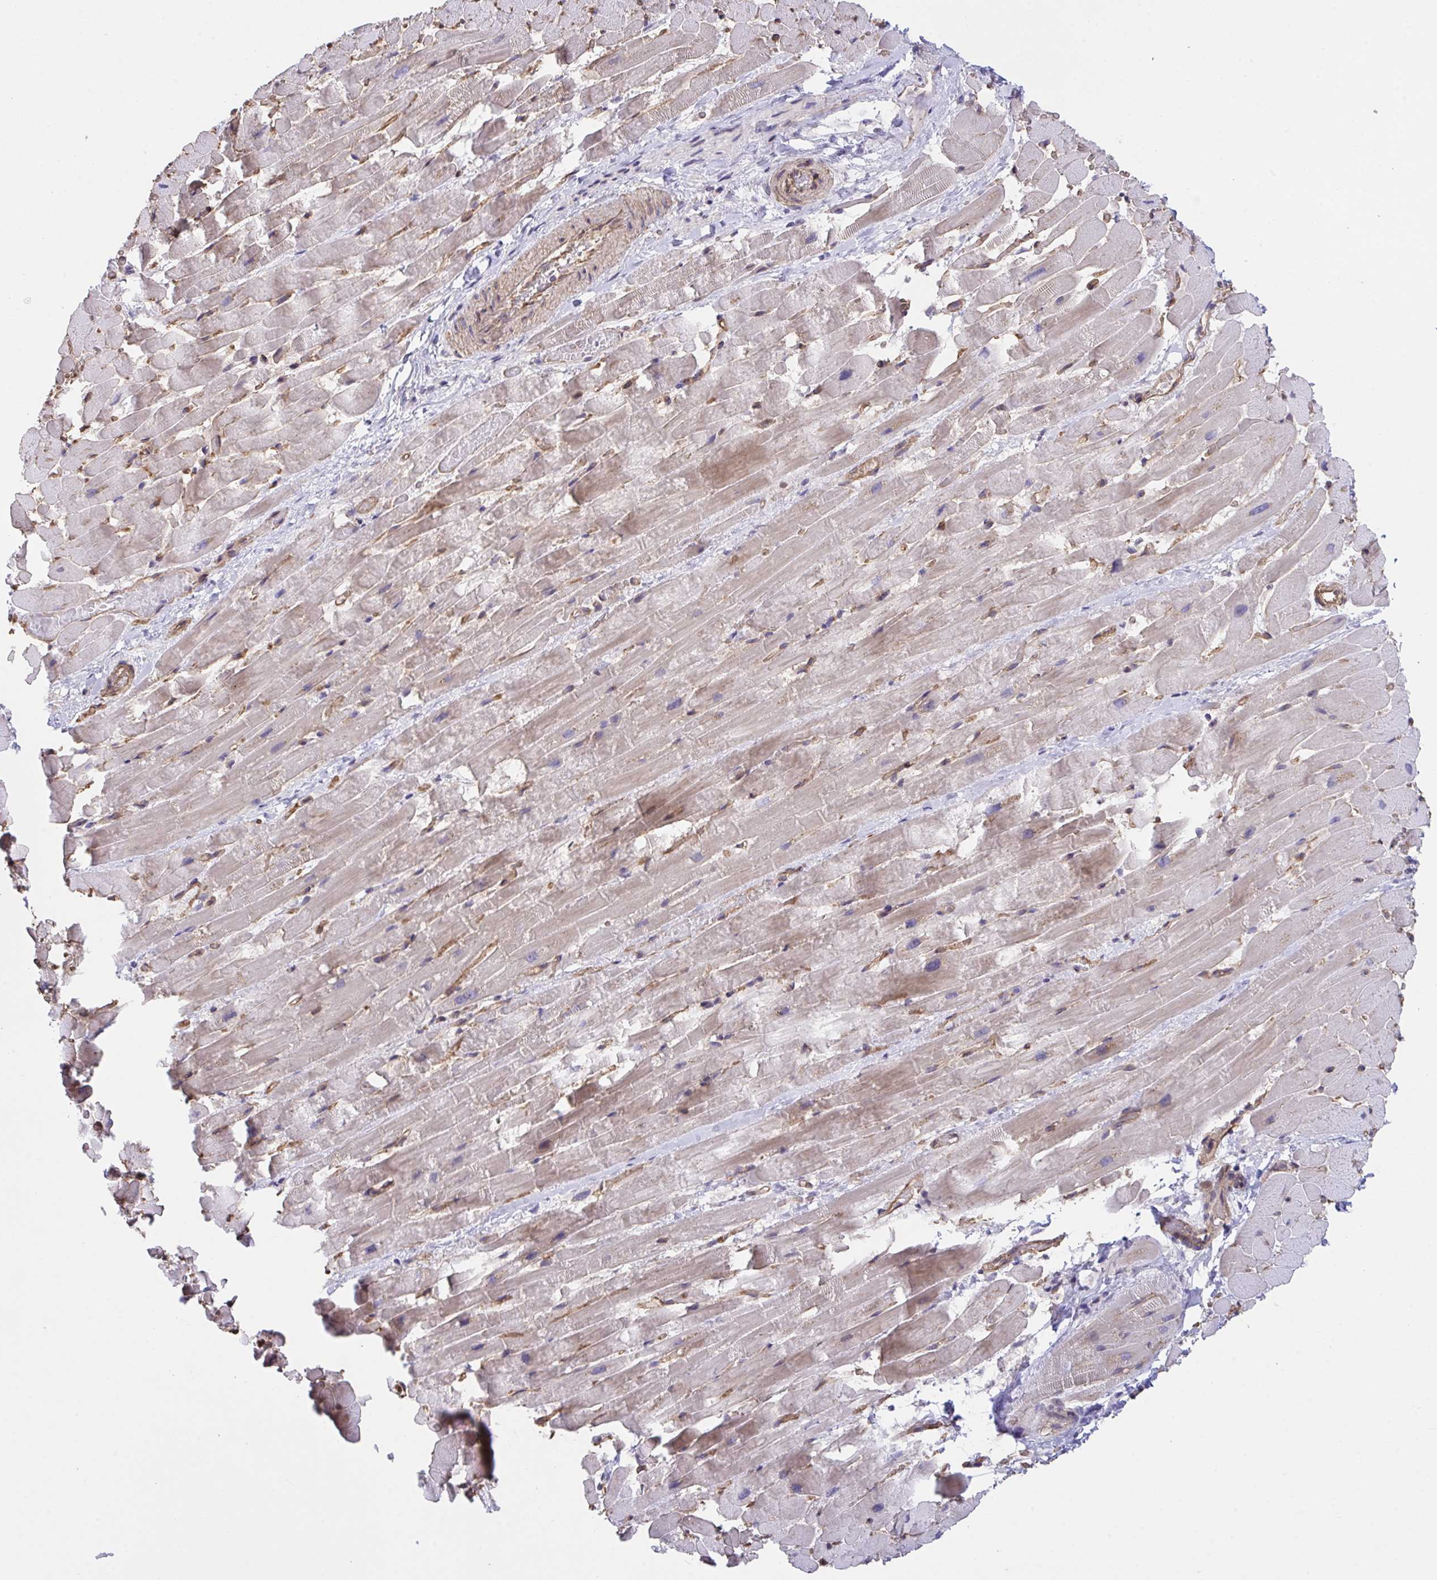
{"staining": {"intensity": "weak", "quantity": "<25%", "location": "cytoplasmic/membranous"}, "tissue": "heart muscle", "cell_type": "Cardiomyocytes", "image_type": "normal", "snomed": [{"axis": "morphology", "description": "Normal tissue, NOS"}, {"axis": "topography", "description": "Heart"}], "caption": "Photomicrograph shows no significant protein staining in cardiomyocytes of unremarkable heart muscle. (Stains: DAB (3,3'-diaminobenzidine) IHC with hematoxylin counter stain, Microscopy: brightfield microscopy at high magnification).", "gene": "RHOXF1", "patient": {"sex": "male", "age": 37}}